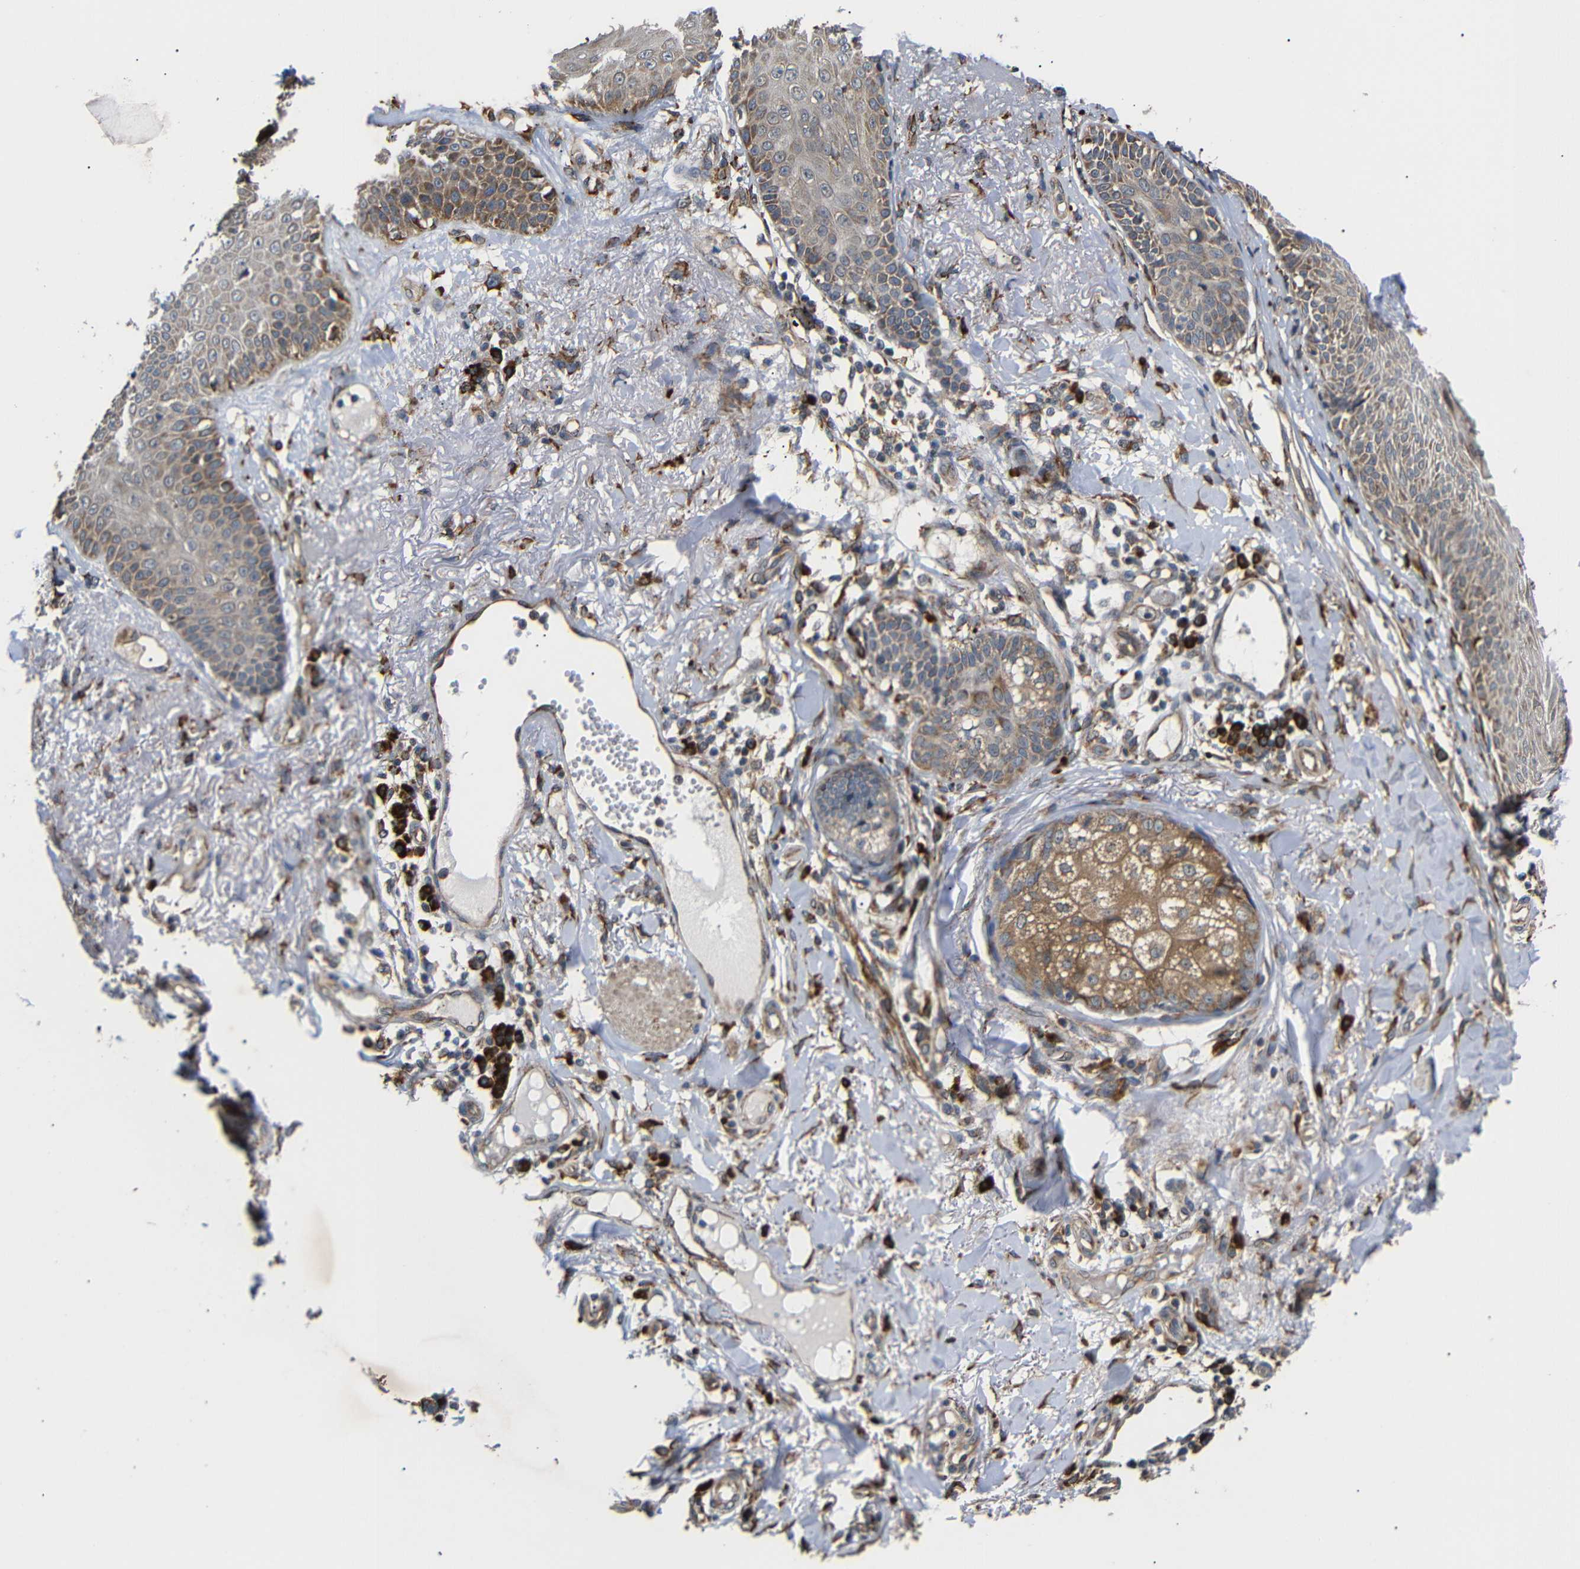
{"staining": {"intensity": "moderate", "quantity": "<25%", "location": "cytoplasmic/membranous"}, "tissue": "skin cancer", "cell_type": "Tumor cells", "image_type": "cancer", "snomed": [{"axis": "morphology", "description": "Normal tissue, NOS"}, {"axis": "morphology", "description": "Basal cell carcinoma"}, {"axis": "topography", "description": "Skin"}], "caption": "DAB immunohistochemical staining of skin cancer (basal cell carcinoma) displays moderate cytoplasmic/membranous protein expression in approximately <25% of tumor cells.", "gene": "KANK4", "patient": {"sex": "male", "age": 52}}